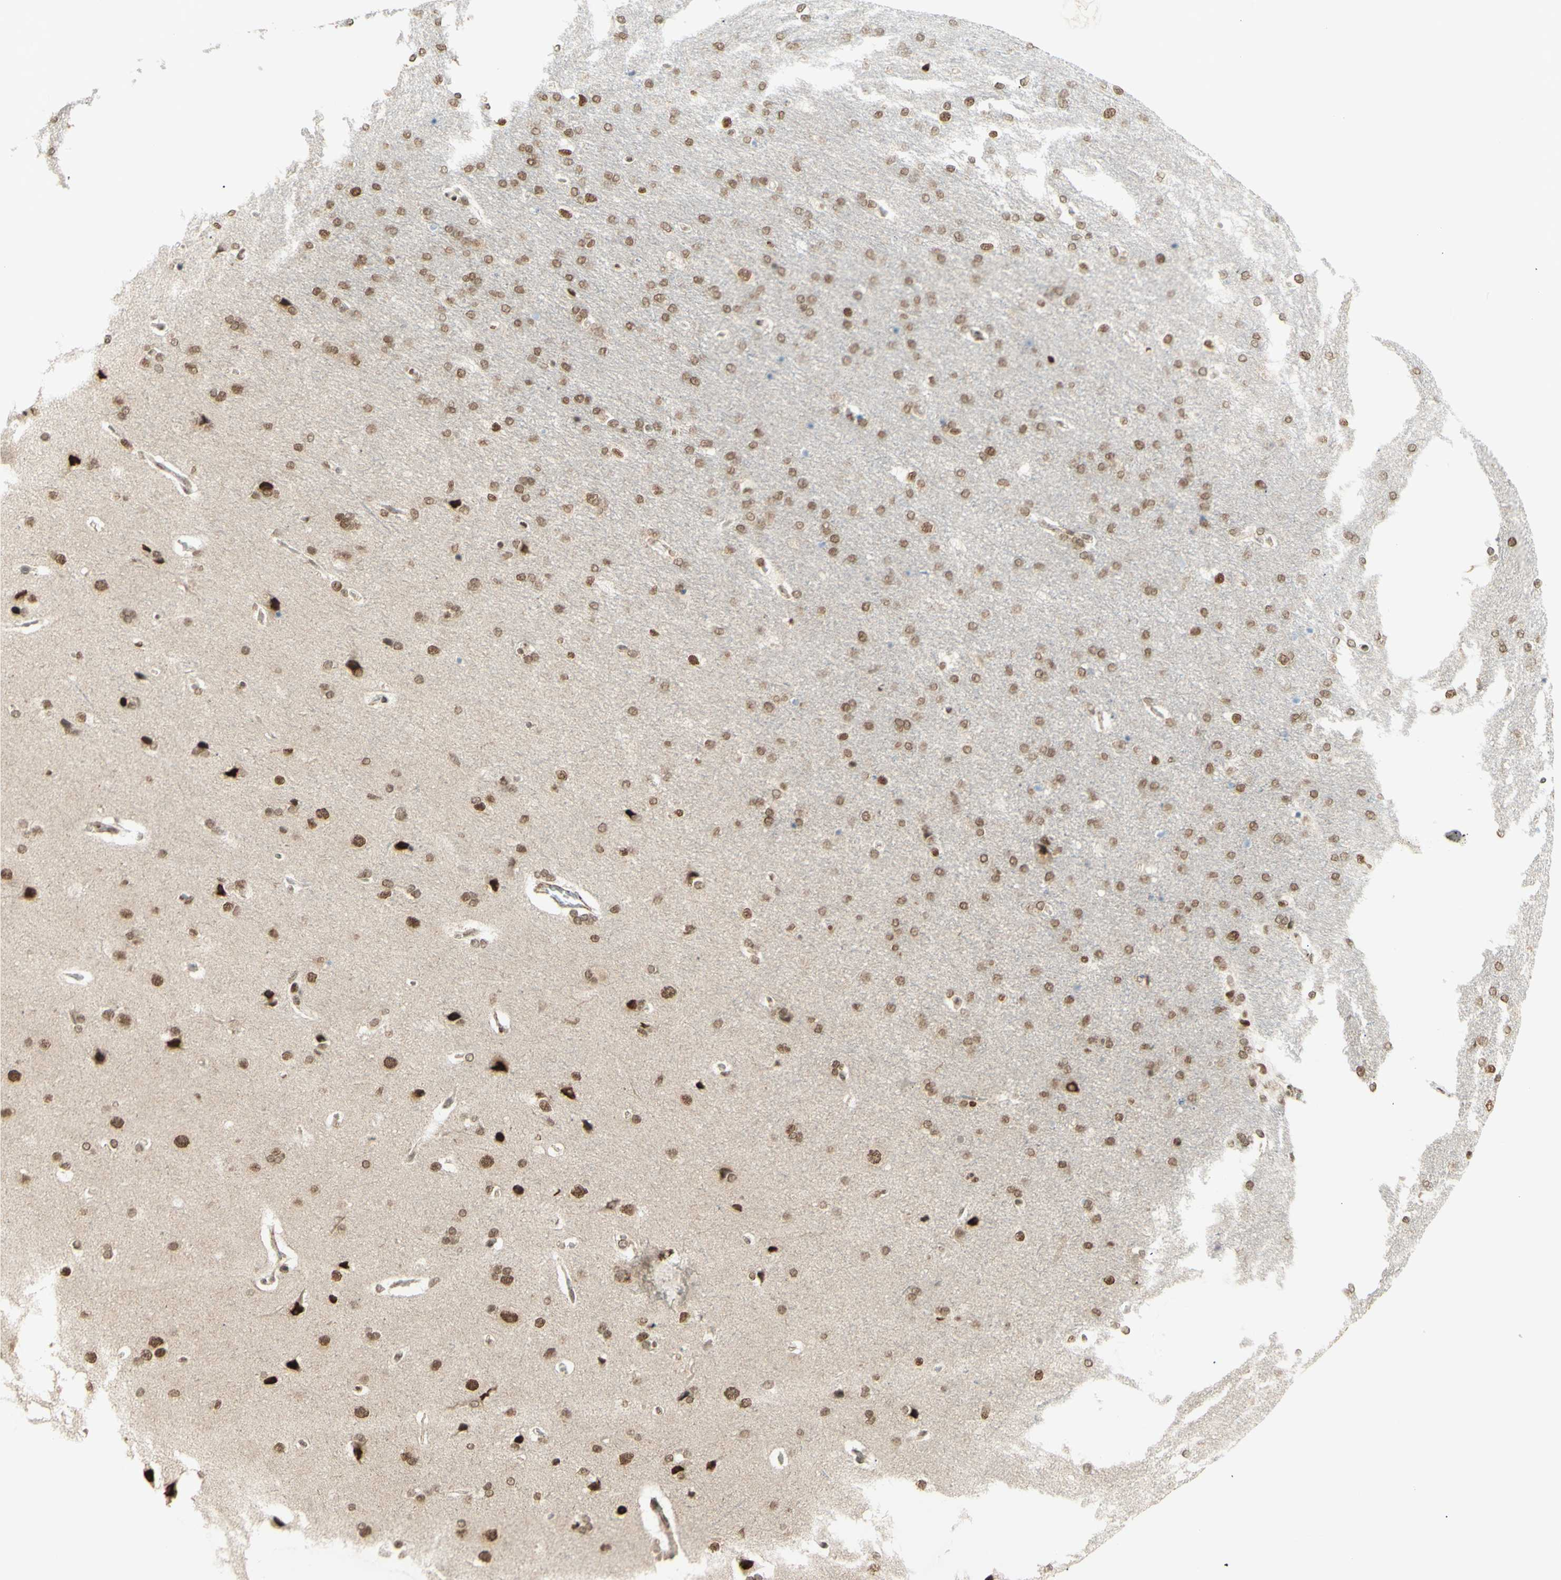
{"staining": {"intensity": "moderate", "quantity": ">75%", "location": "nuclear"}, "tissue": "cerebral cortex", "cell_type": "Endothelial cells", "image_type": "normal", "snomed": [{"axis": "morphology", "description": "Normal tissue, NOS"}, {"axis": "topography", "description": "Cerebral cortex"}], "caption": "This histopathology image displays benign cerebral cortex stained with immunohistochemistry (IHC) to label a protein in brown. The nuclear of endothelial cells show moderate positivity for the protein. Nuclei are counter-stained blue.", "gene": "ZMYM6", "patient": {"sex": "male", "age": 62}}